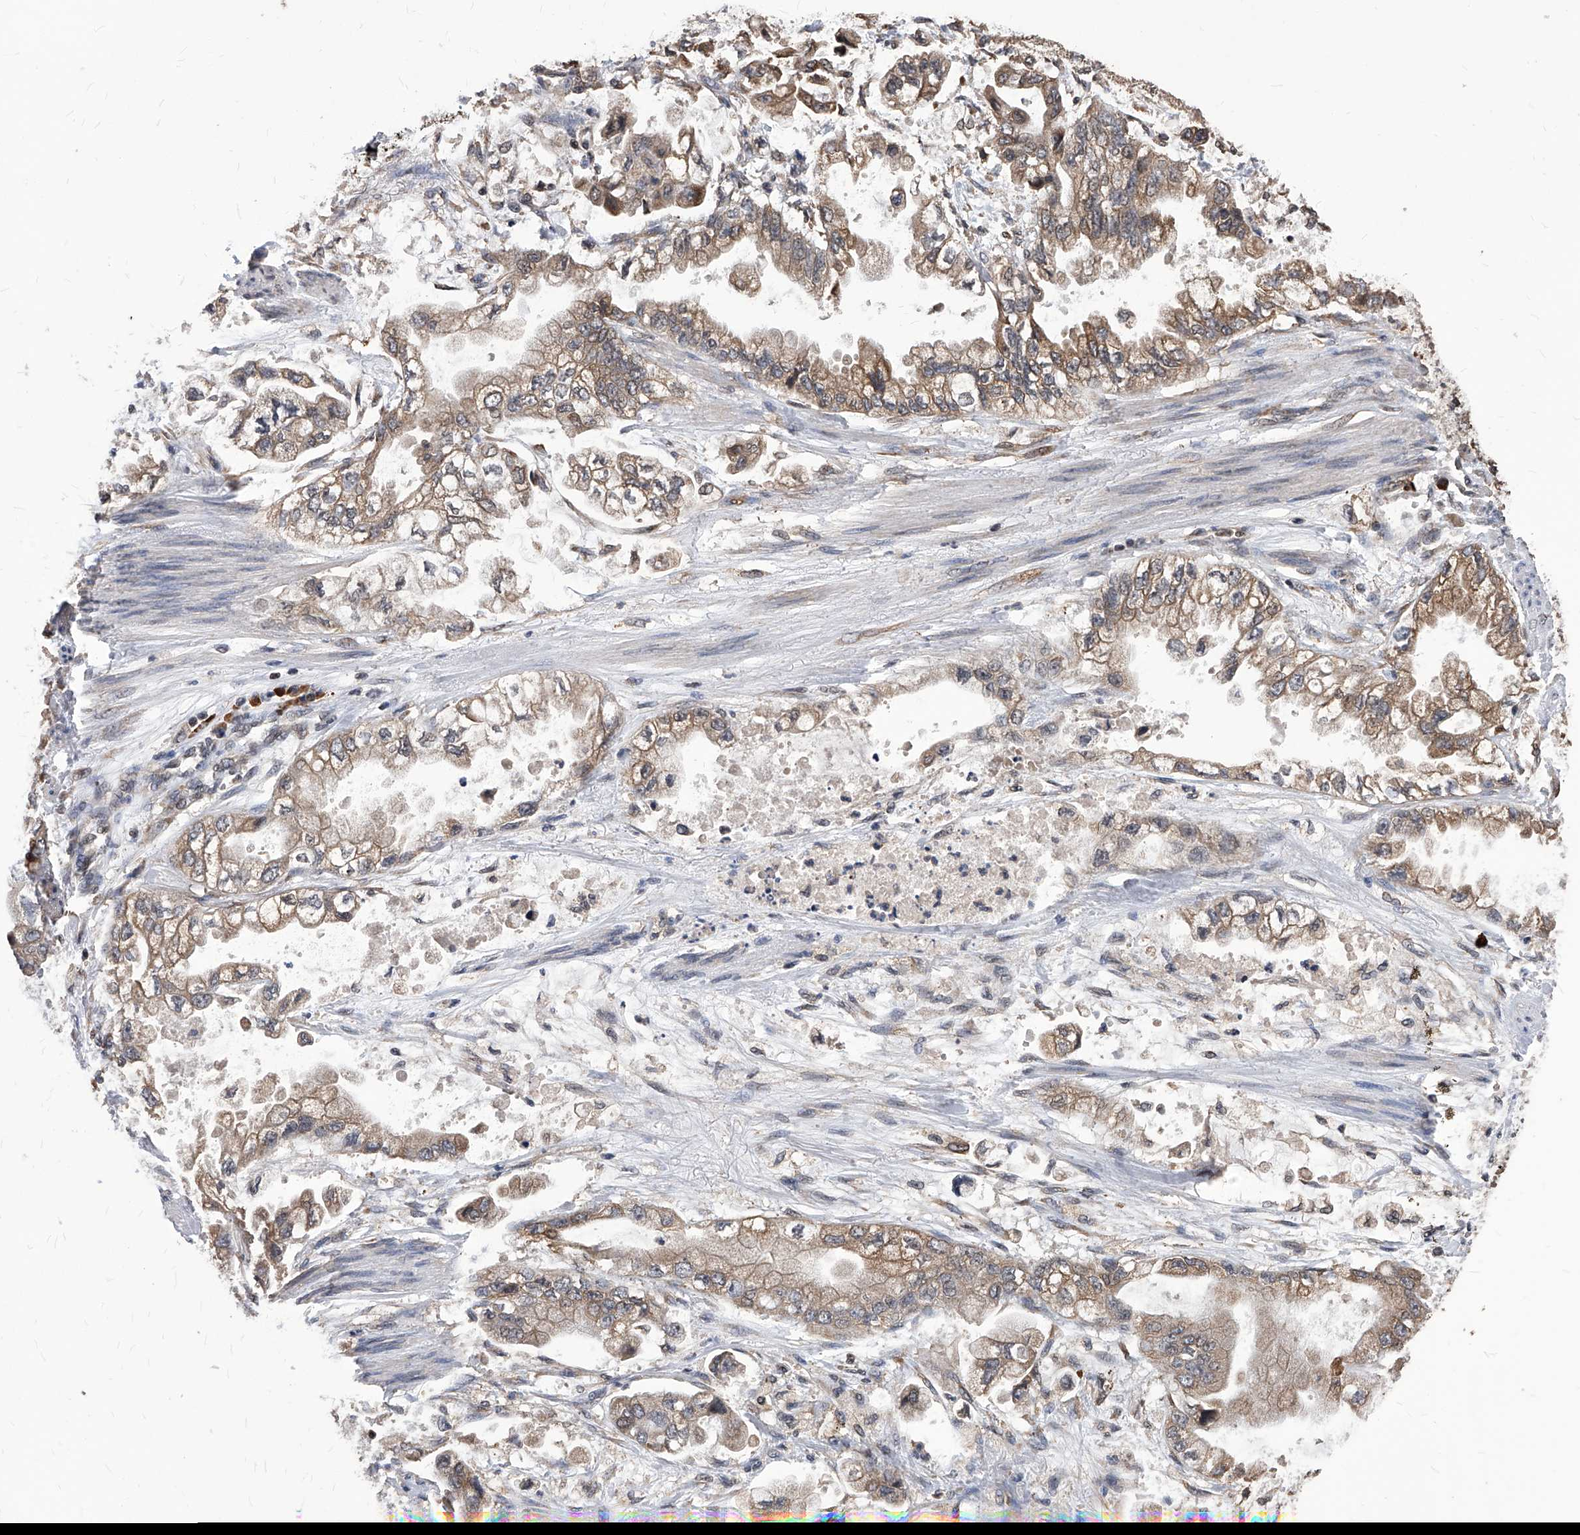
{"staining": {"intensity": "moderate", "quantity": ">75%", "location": "cytoplasmic/membranous"}, "tissue": "stomach cancer", "cell_type": "Tumor cells", "image_type": "cancer", "snomed": [{"axis": "morphology", "description": "Adenocarcinoma, NOS"}, {"axis": "topography", "description": "Stomach"}], "caption": "Immunohistochemistry (DAB (3,3'-diaminobenzidine)) staining of human stomach cancer (adenocarcinoma) displays moderate cytoplasmic/membranous protein expression in approximately >75% of tumor cells.", "gene": "ID1", "patient": {"sex": "male", "age": 62}}